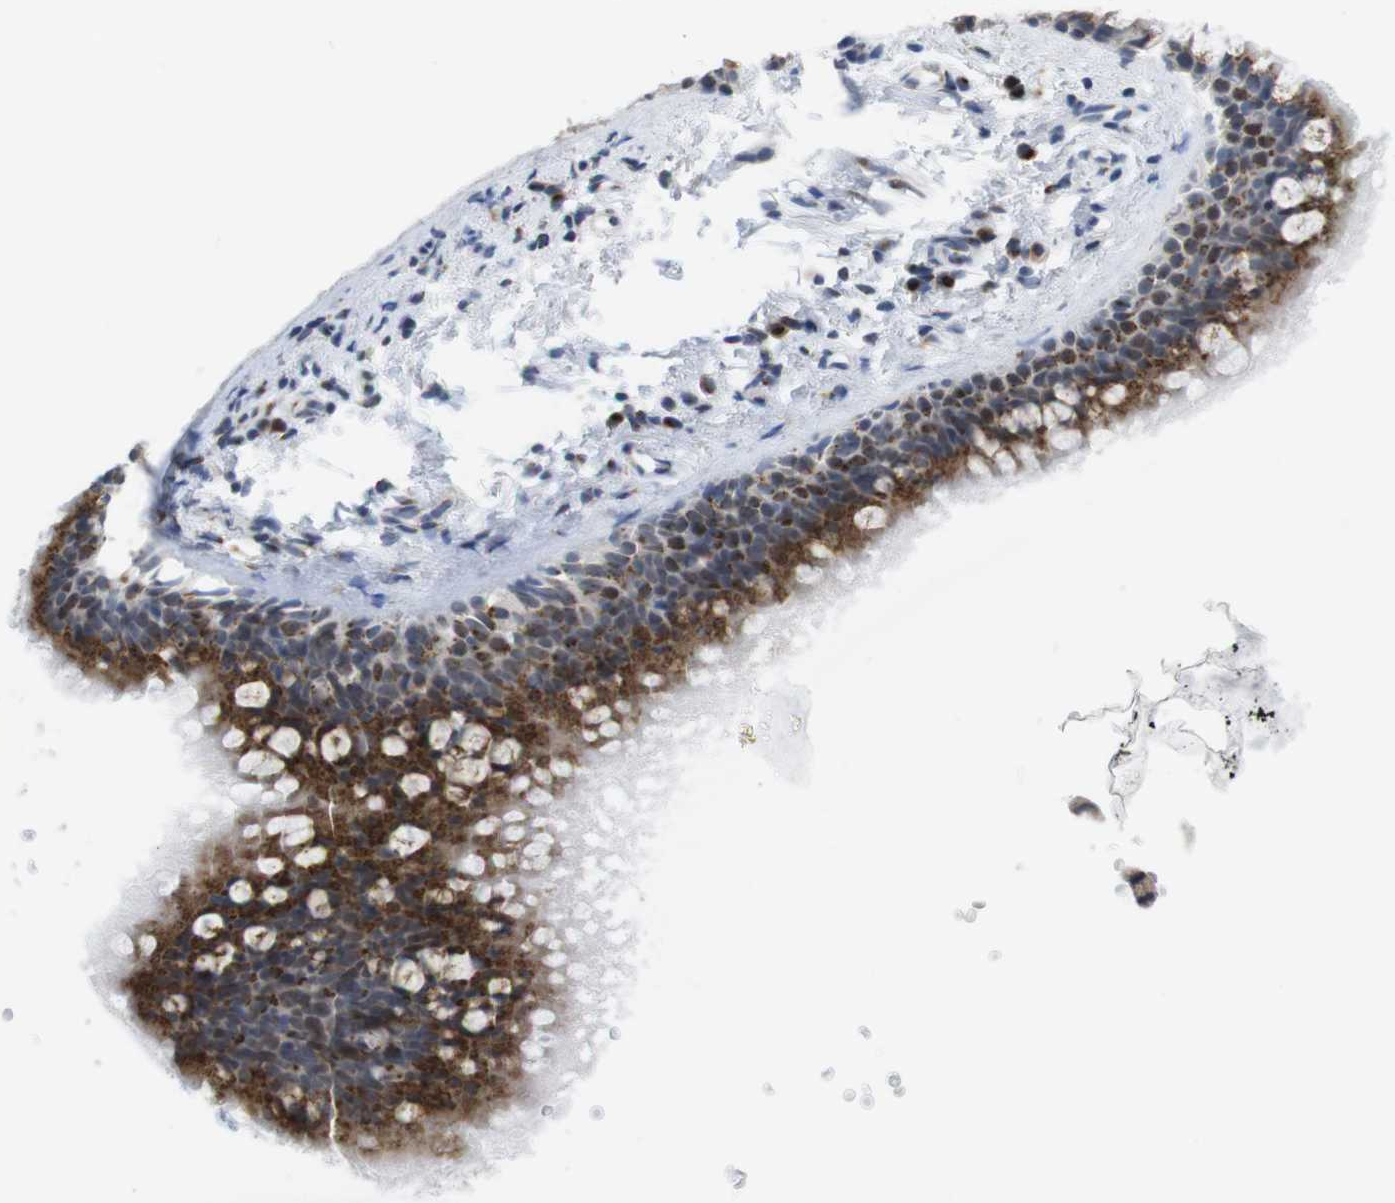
{"staining": {"intensity": "strong", "quantity": ">75%", "location": "cytoplasmic/membranous"}, "tissue": "bronchus", "cell_type": "Respiratory epithelial cells", "image_type": "normal", "snomed": [{"axis": "morphology", "description": "Normal tissue, NOS"}, {"axis": "morphology", "description": "Malignant melanoma, Metastatic site"}, {"axis": "topography", "description": "Bronchus"}, {"axis": "topography", "description": "Lung"}], "caption": "Immunohistochemical staining of normal human bronchus exhibits high levels of strong cytoplasmic/membranous staining in approximately >75% of respiratory epithelial cells. (DAB (3,3'-diaminobenzidine) = brown stain, brightfield microscopy at high magnification).", "gene": "ERGIC3", "patient": {"sex": "male", "age": 64}}